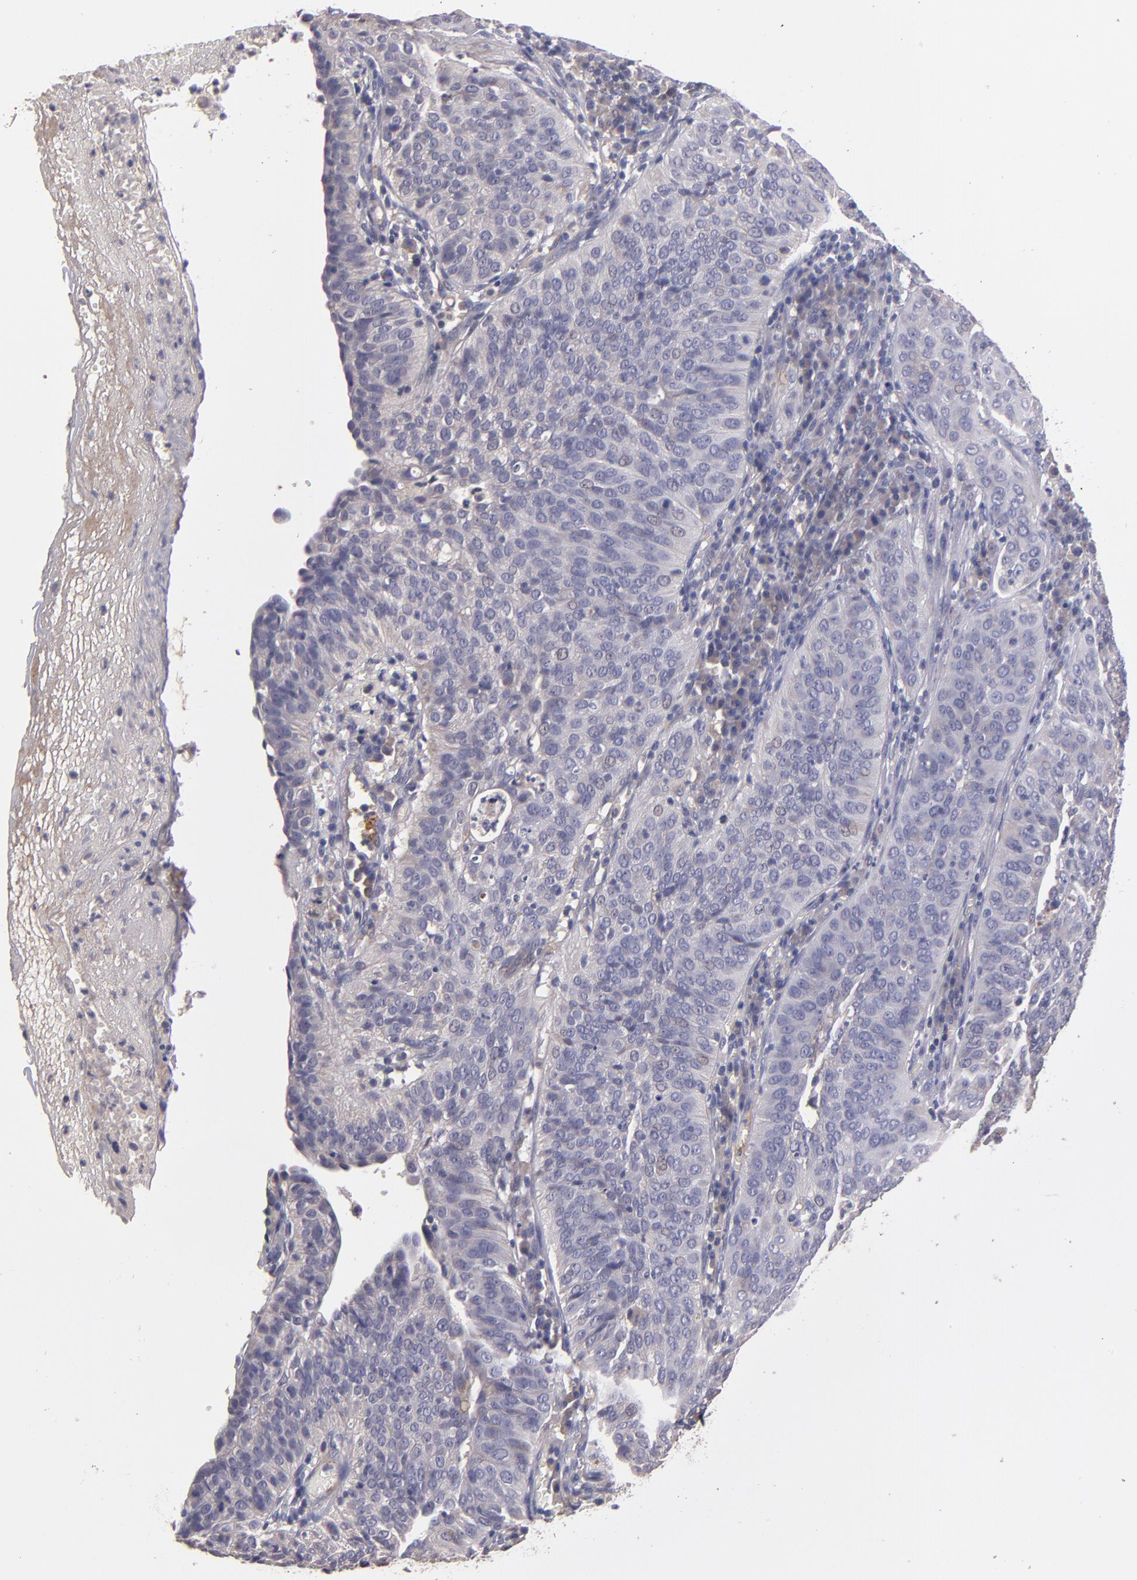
{"staining": {"intensity": "negative", "quantity": "none", "location": "none"}, "tissue": "cervical cancer", "cell_type": "Tumor cells", "image_type": "cancer", "snomed": [{"axis": "morphology", "description": "Squamous cell carcinoma, NOS"}, {"axis": "topography", "description": "Cervix"}], "caption": "Cervical squamous cell carcinoma was stained to show a protein in brown. There is no significant expression in tumor cells. Brightfield microscopy of IHC stained with DAB (3,3'-diaminobenzidine) (brown) and hematoxylin (blue), captured at high magnification.", "gene": "GNAZ", "patient": {"sex": "female", "age": 39}}